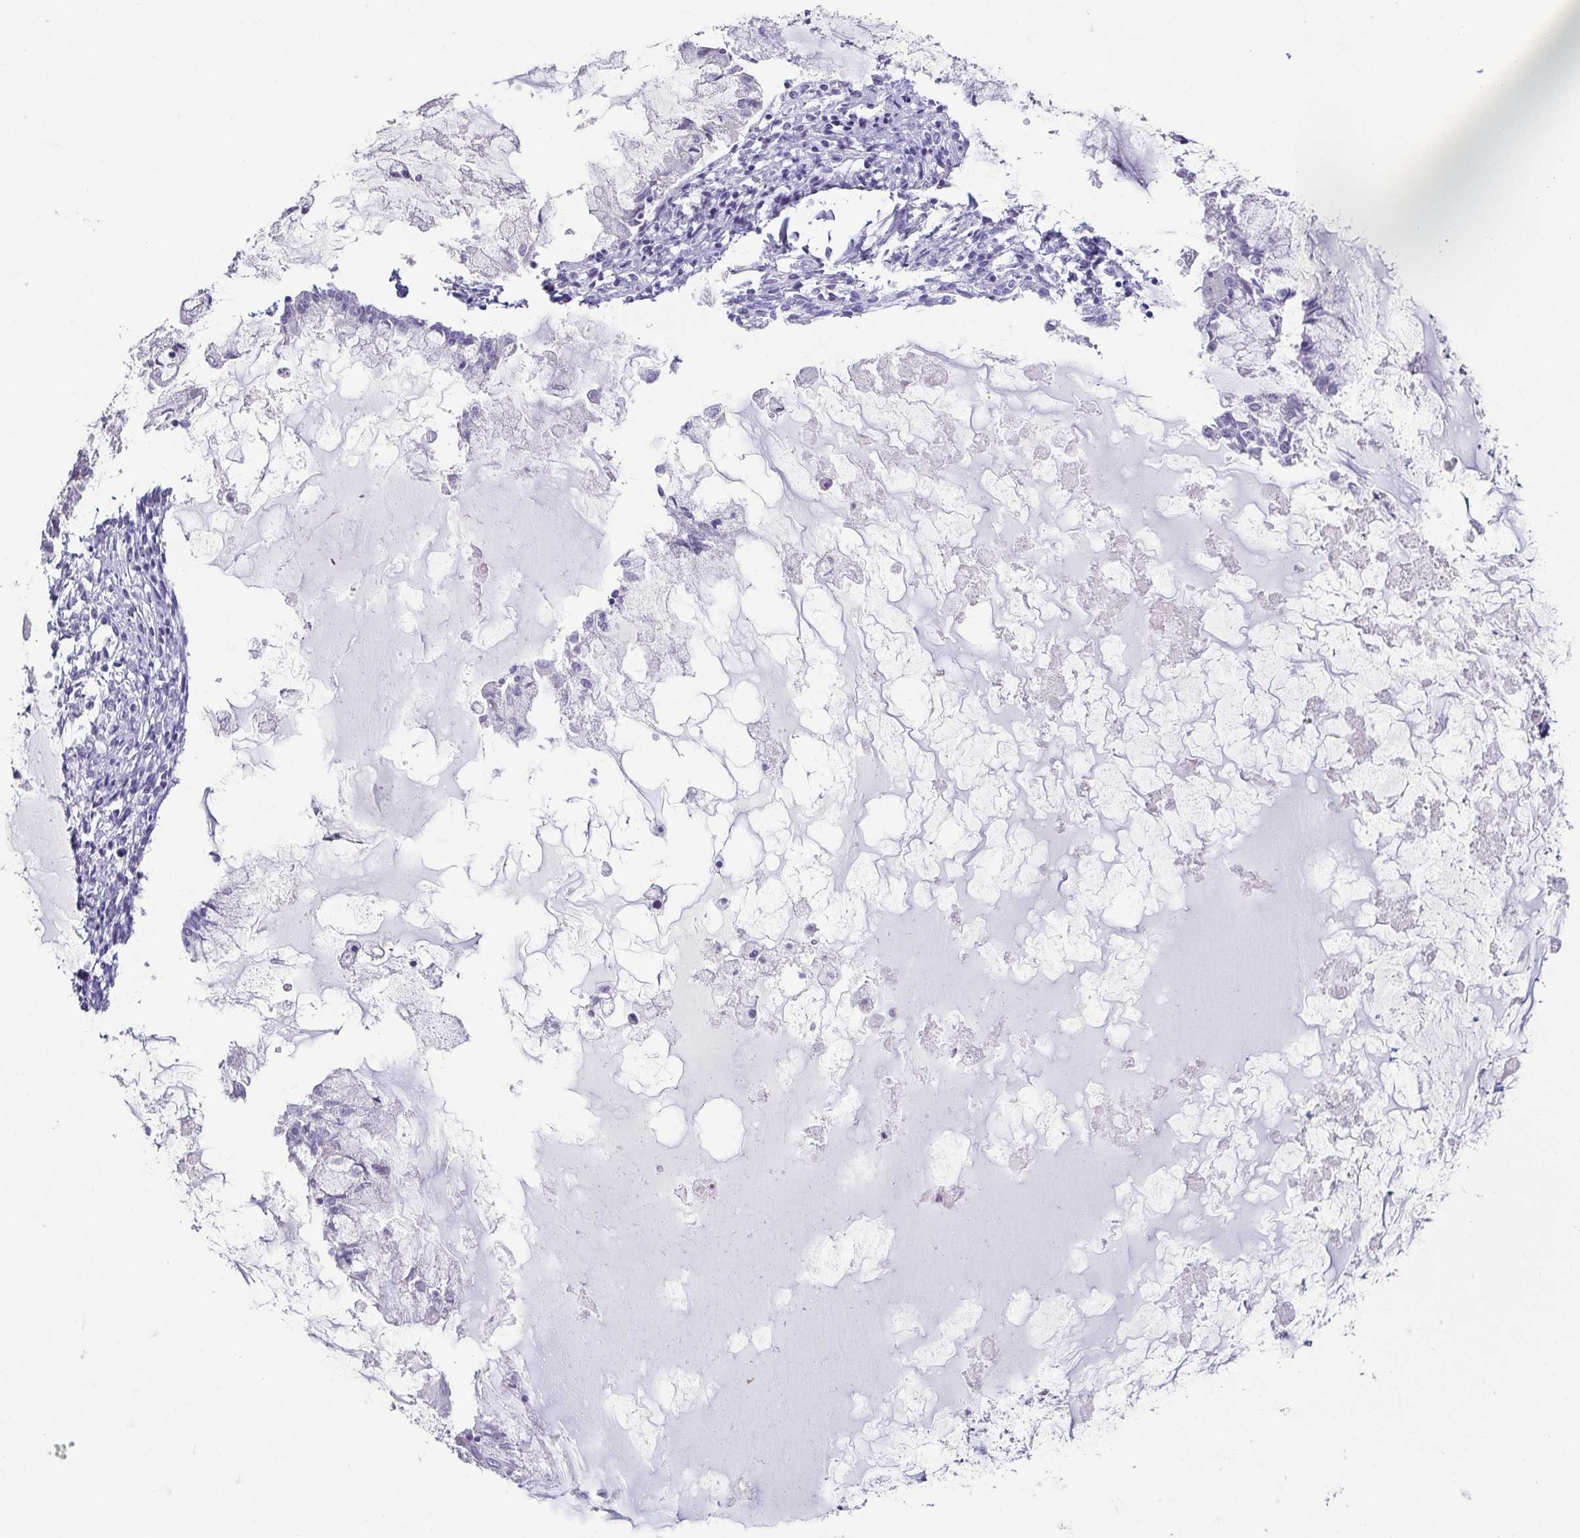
{"staining": {"intensity": "negative", "quantity": "none", "location": "none"}, "tissue": "ovarian cancer", "cell_type": "Tumor cells", "image_type": "cancer", "snomed": [{"axis": "morphology", "description": "Cystadenocarcinoma, mucinous, NOS"}, {"axis": "topography", "description": "Ovary"}], "caption": "Tumor cells are negative for protein expression in human ovarian mucinous cystadenocarcinoma.", "gene": "TP73", "patient": {"sex": "female", "age": 34}}